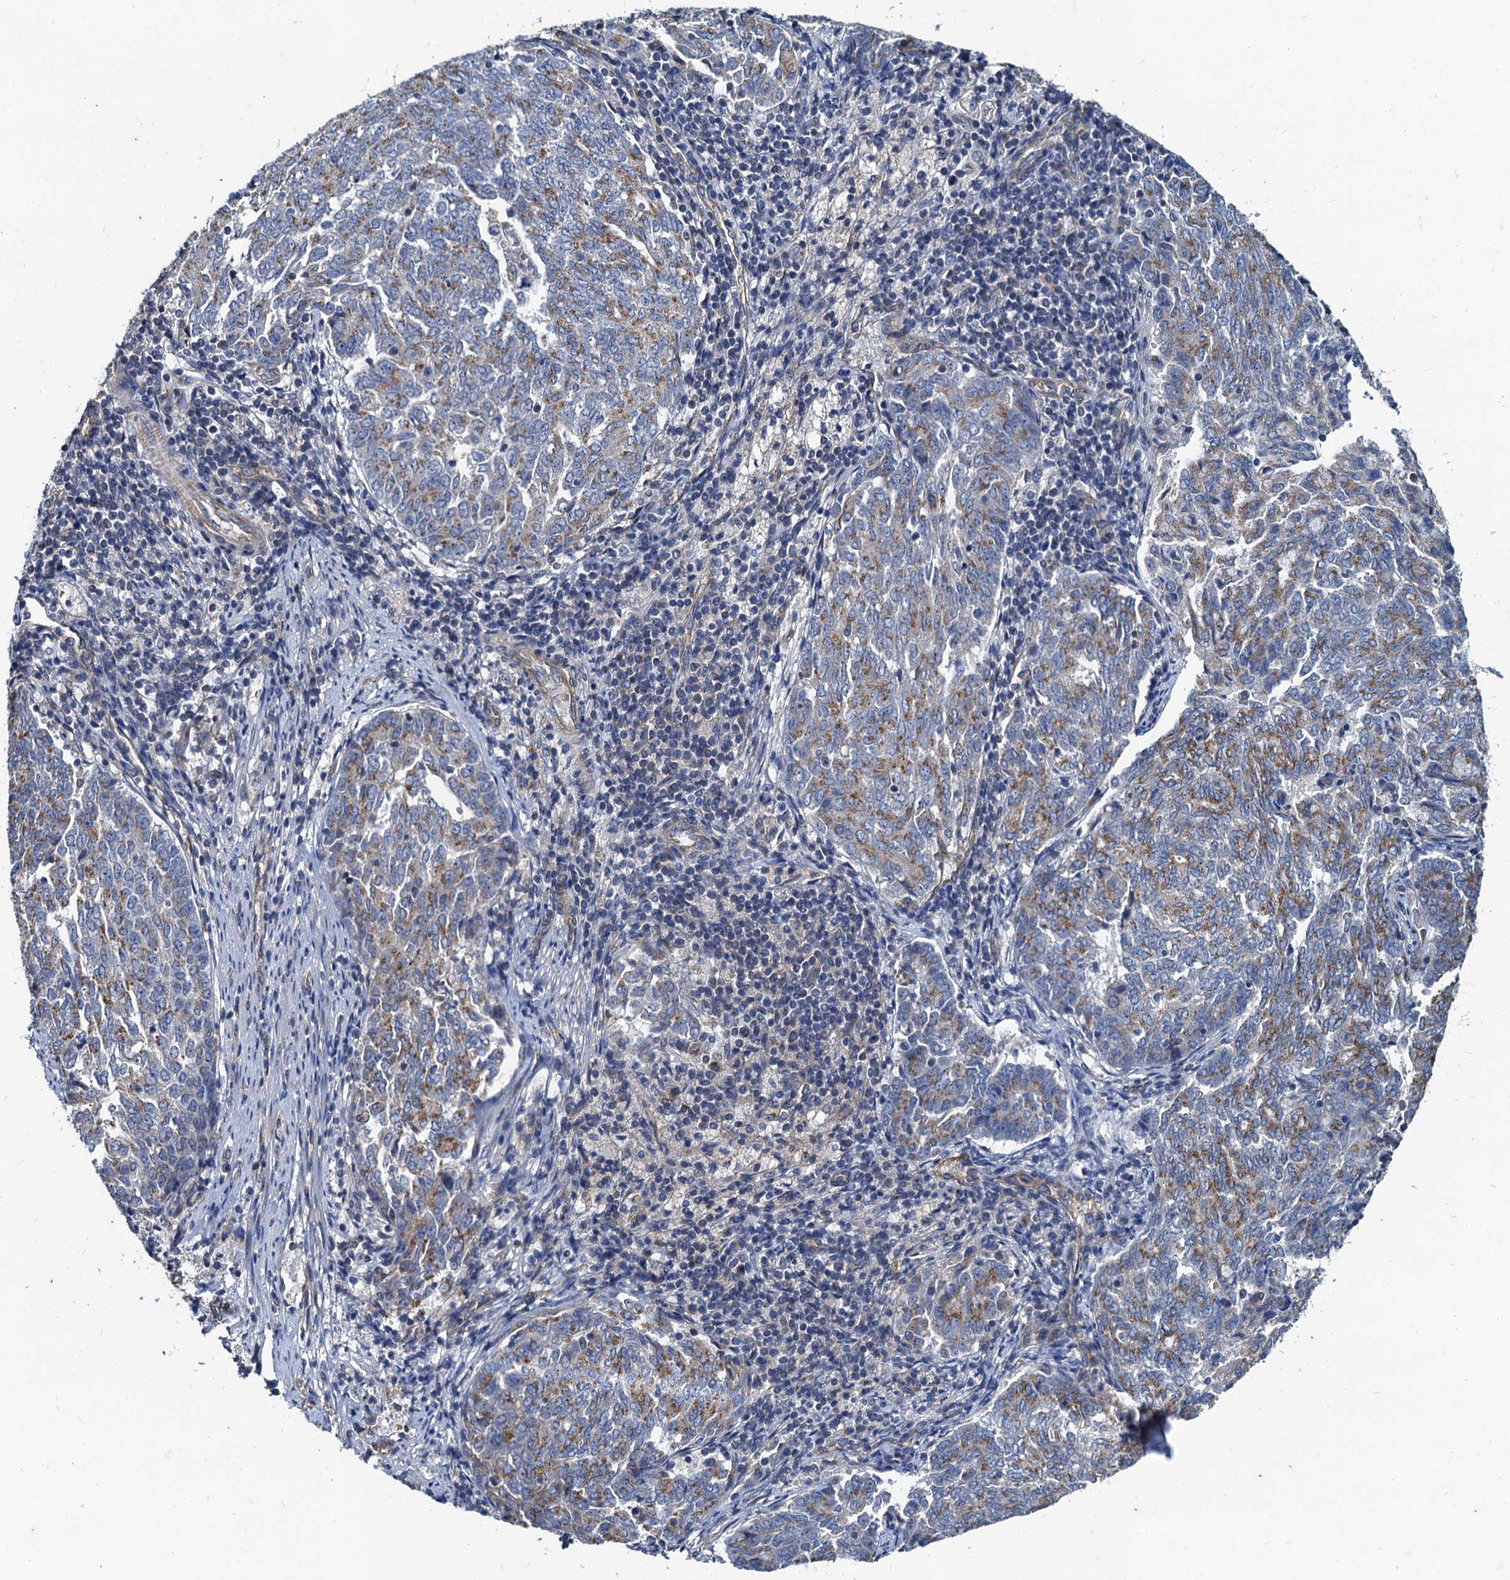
{"staining": {"intensity": "moderate", "quantity": "25%-75%", "location": "cytoplasmic/membranous"}, "tissue": "endometrial cancer", "cell_type": "Tumor cells", "image_type": "cancer", "snomed": [{"axis": "morphology", "description": "Adenocarcinoma, NOS"}, {"axis": "topography", "description": "Endometrium"}], "caption": "Endometrial cancer tissue shows moderate cytoplasmic/membranous positivity in about 25%-75% of tumor cells, visualized by immunohistochemistry. (DAB (3,3'-diaminobenzidine) IHC, brown staining for protein, blue staining for nuclei).", "gene": "NGRN", "patient": {"sex": "female", "age": 80}}